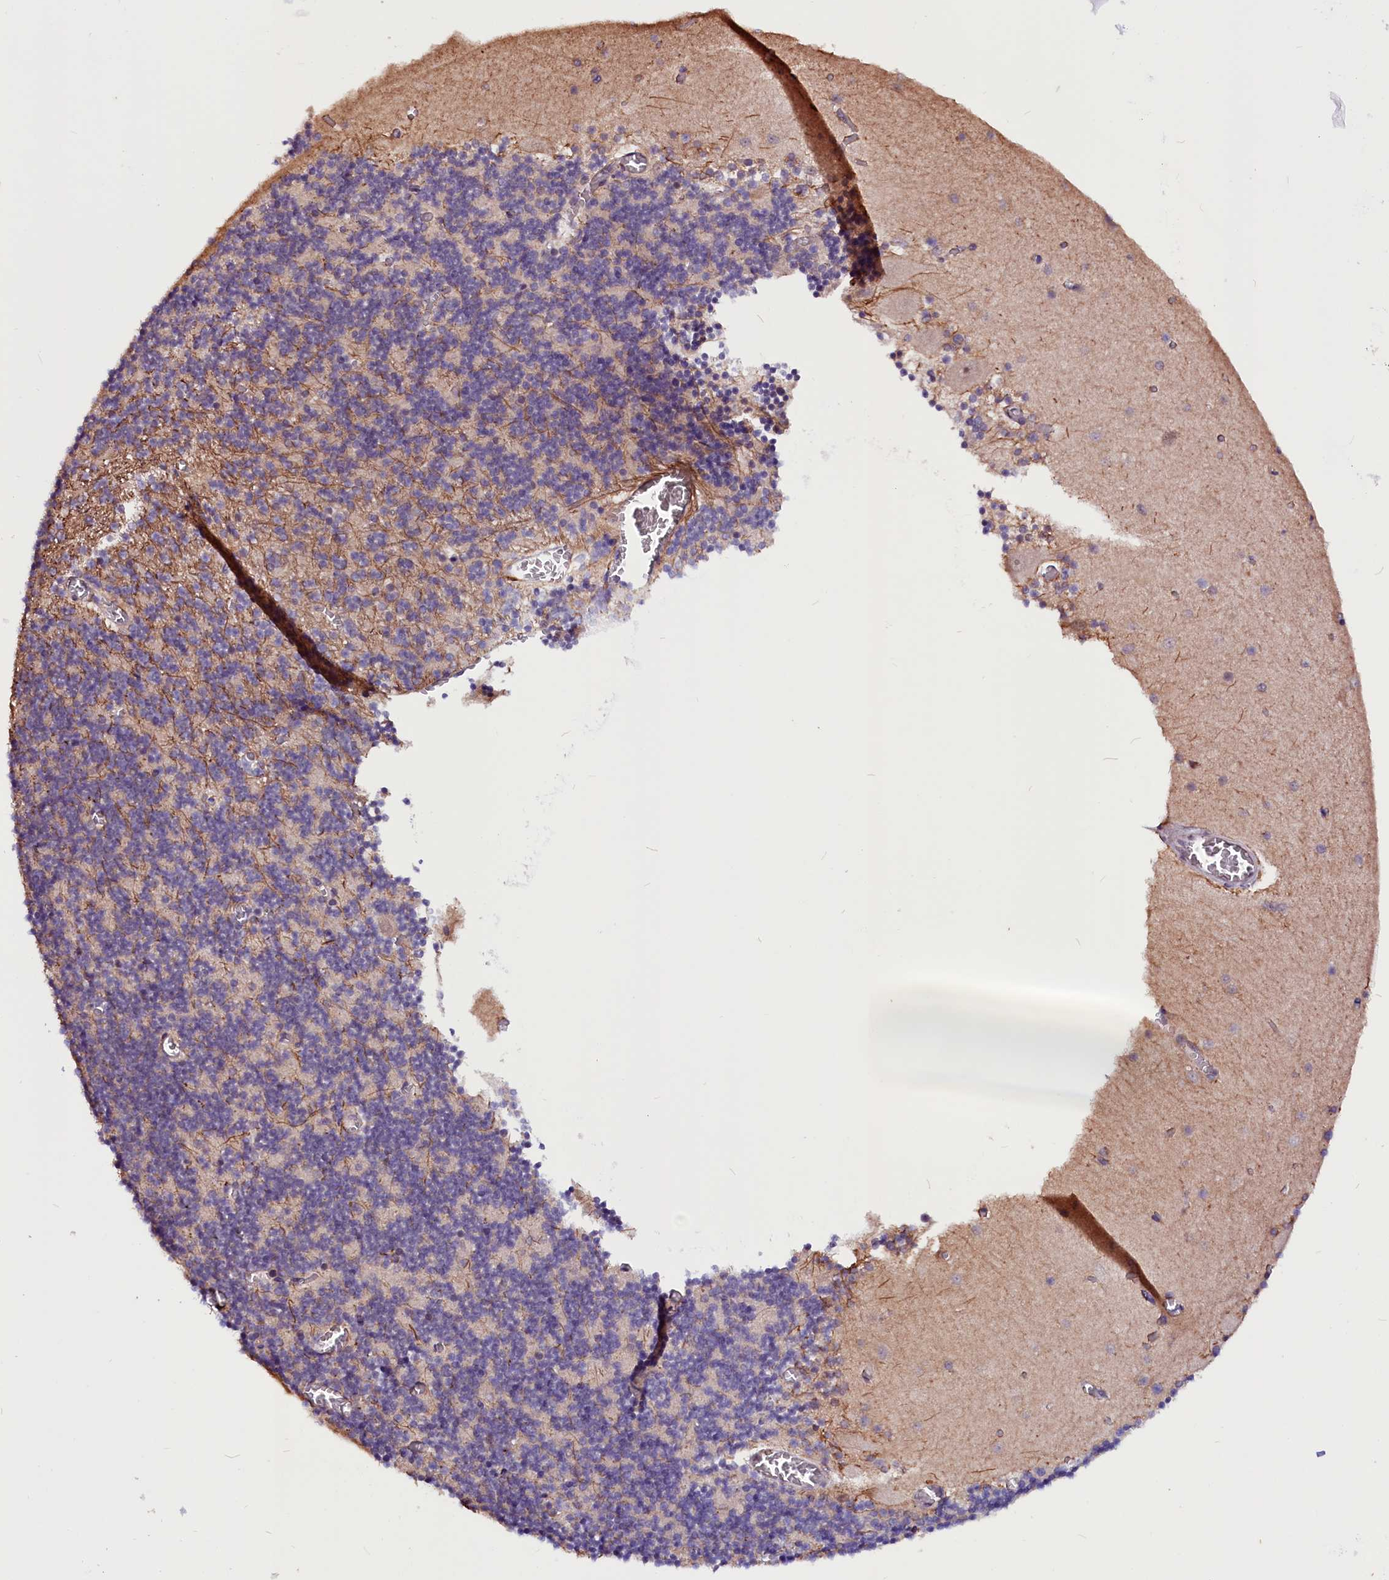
{"staining": {"intensity": "negative", "quantity": "none", "location": "none"}, "tissue": "cerebellum", "cell_type": "Cells in granular layer", "image_type": "normal", "snomed": [{"axis": "morphology", "description": "Normal tissue, NOS"}, {"axis": "topography", "description": "Cerebellum"}], "caption": "High power microscopy photomicrograph of an immunohistochemistry histopathology image of unremarkable cerebellum, revealing no significant positivity in cells in granular layer.", "gene": "RNMT", "patient": {"sex": "female", "age": 28}}